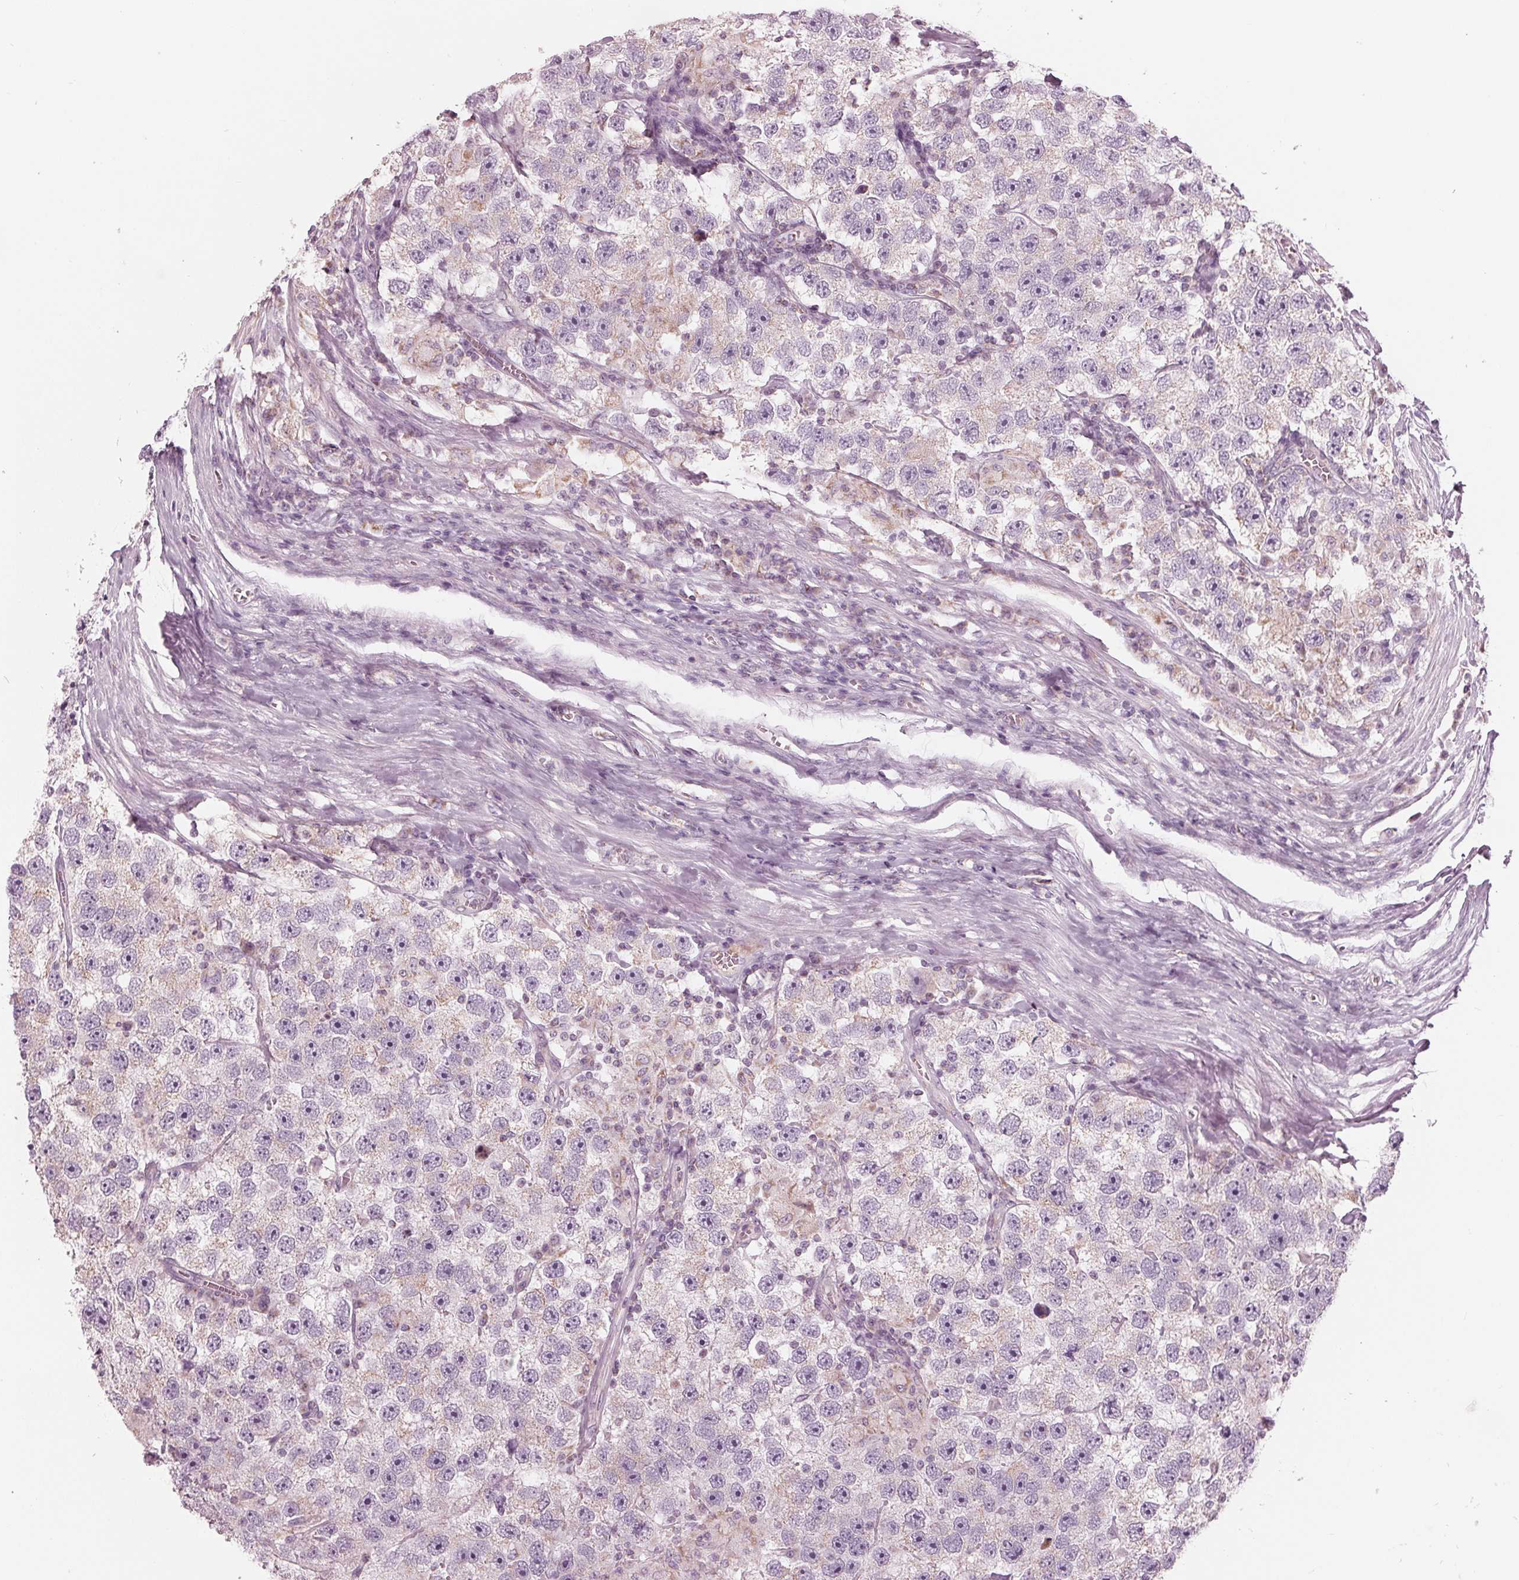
{"staining": {"intensity": "weak", "quantity": "<25%", "location": "cytoplasmic/membranous"}, "tissue": "testis cancer", "cell_type": "Tumor cells", "image_type": "cancer", "snomed": [{"axis": "morphology", "description": "Seminoma, NOS"}, {"axis": "topography", "description": "Testis"}], "caption": "A micrograph of human testis cancer is negative for staining in tumor cells.", "gene": "CLN6", "patient": {"sex": "male", "age": 26}}